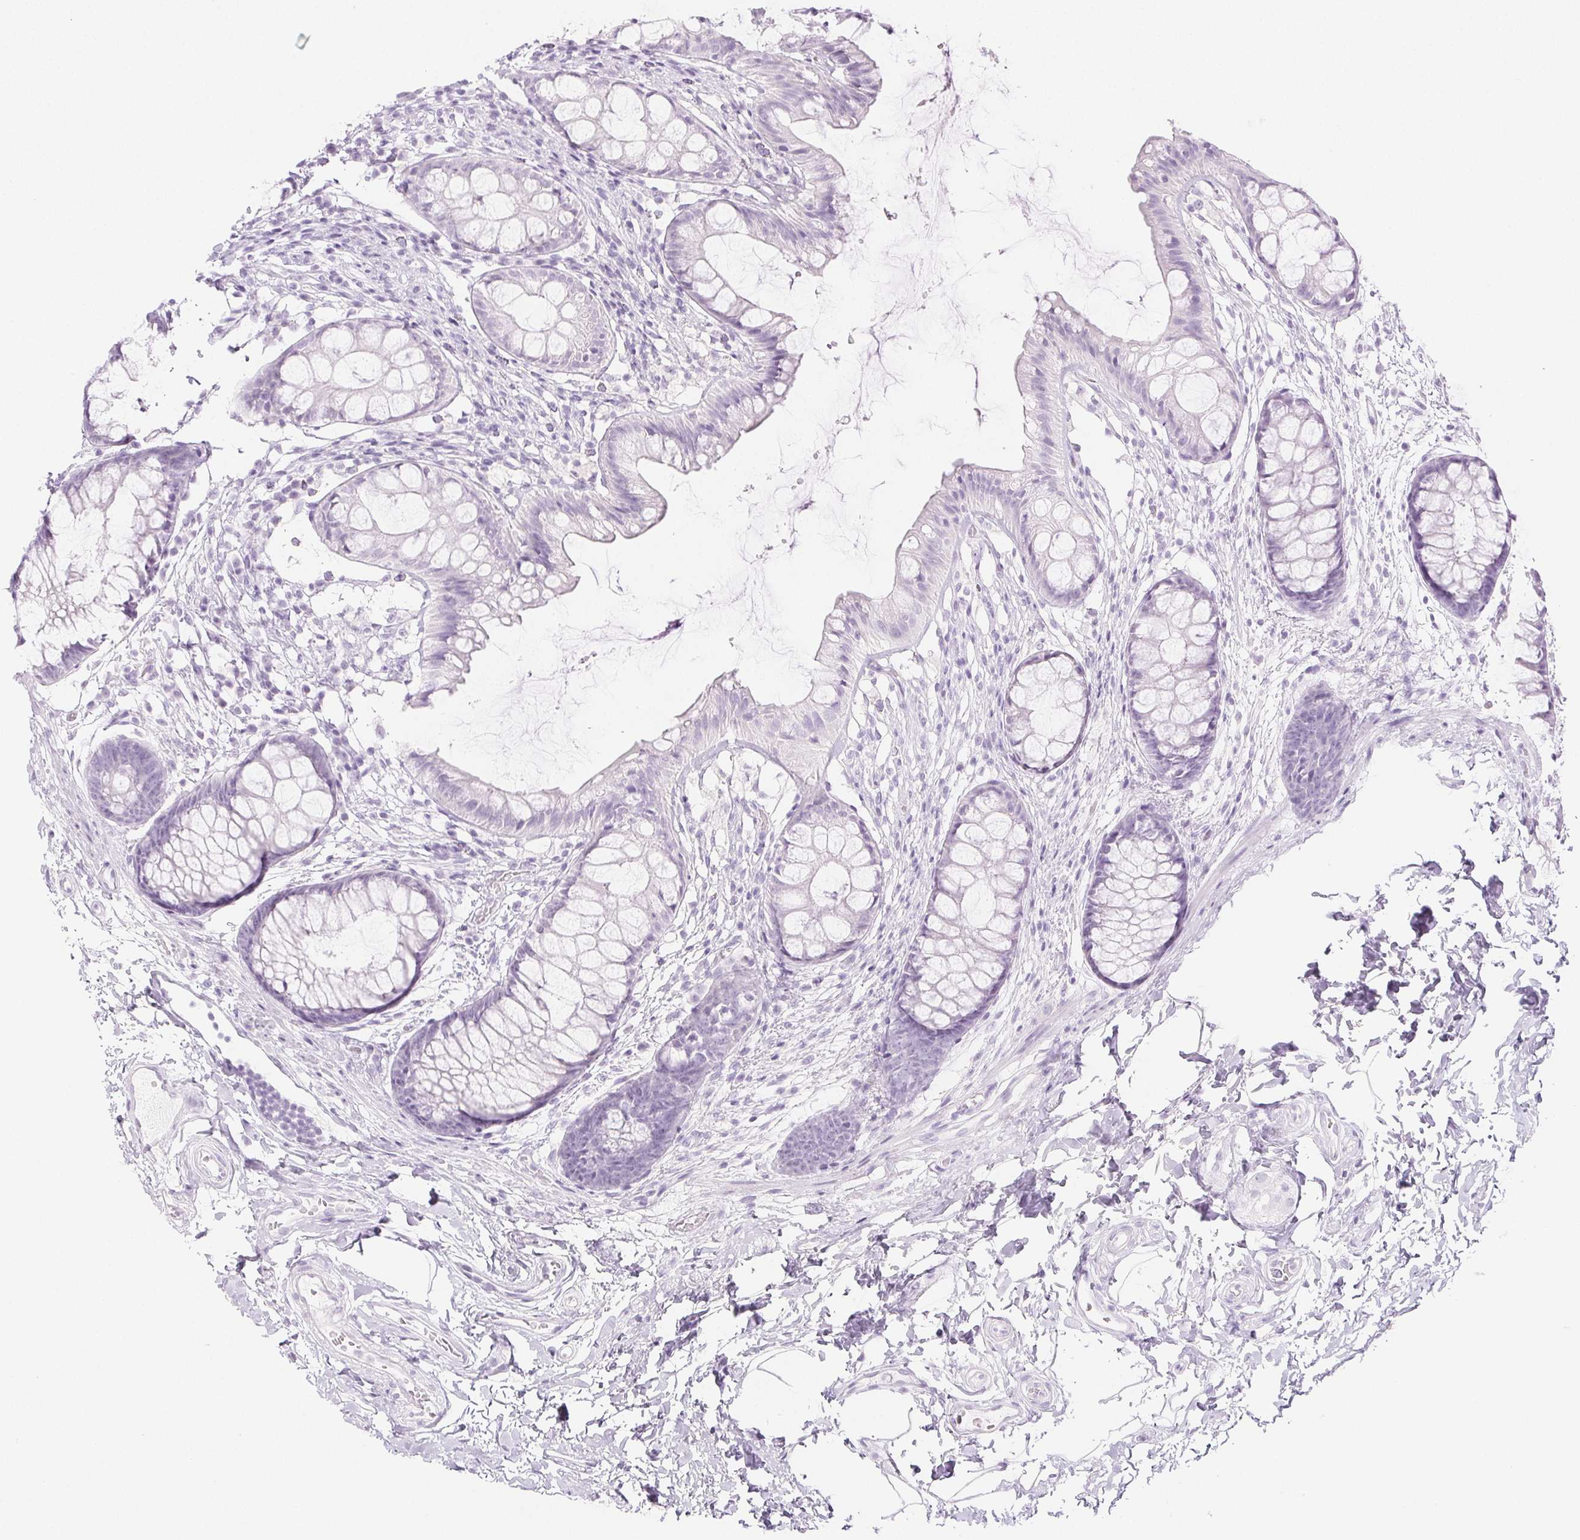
{"staining": {"intensity": "negative", "quantity": "none", "location": "none"}, "tissue": "rectum", "cell_type": "Glandular cells", "image_type": "normal", "snomed": [{"axis": "morphology", "description": "Normal tissue, NOS"}, {"axis": "topography", "description": "Rectum"}], "caption": "Micrograph shows no protein positivity in glandular cells of normal rectum. The staining is performed using DAB (3,3'-diaminobenzidine) brown chromogen with nuclei counter-stained in using hematoxylin.", "gene": "SPRR3", "patient": {"sex": "female", "age": 62}}